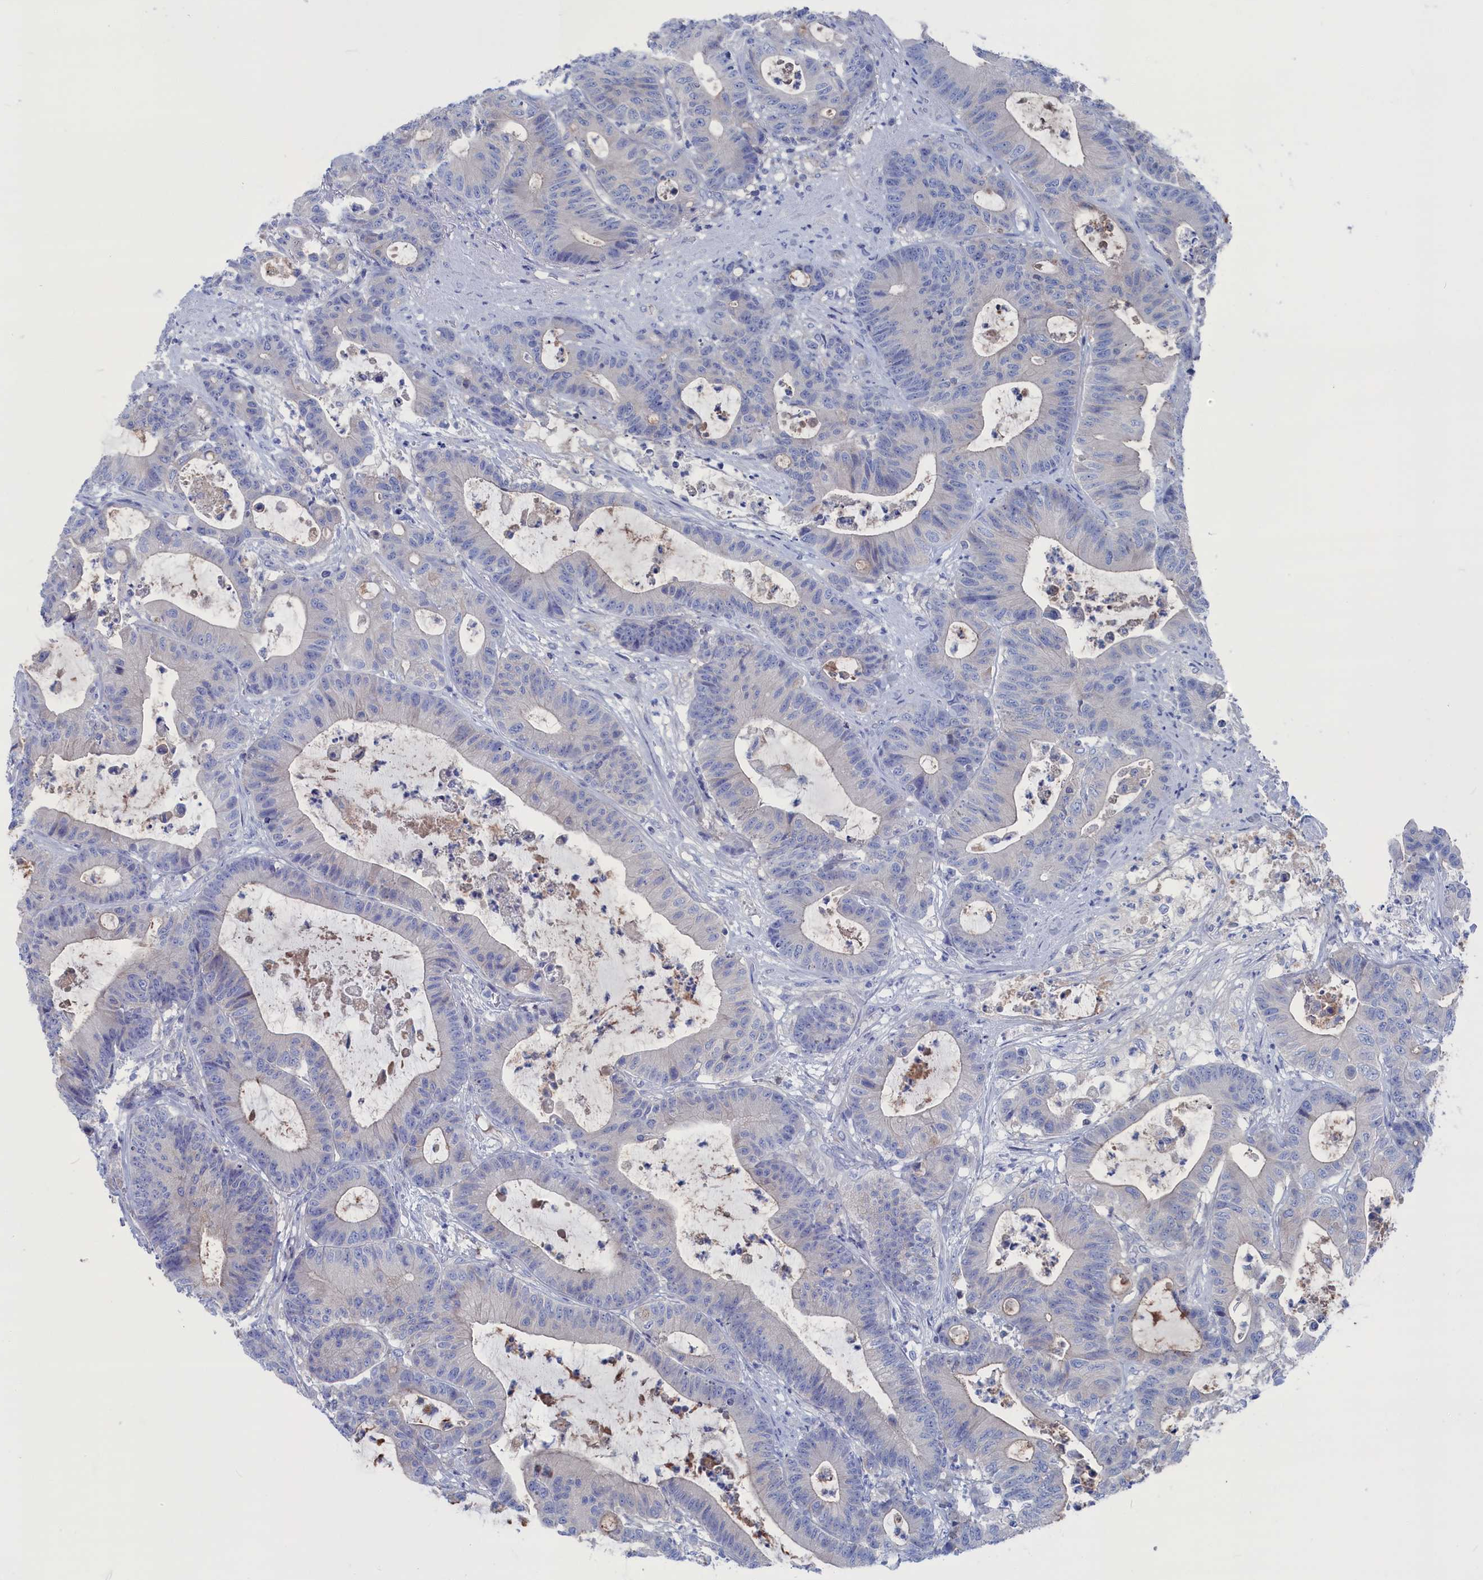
{"staining": {"intensity": "negative", "quantity": "none", "location": "none"}, "tissue": "colorectal cancer", "cell_type": "Tumor cells", "image_type": "cancer", "snomed": [{"axis": "morphology", "description": "Adenocarcinoma, NOS"}, {"axis": "topography", "description": "Colon"}], "caption": "Colorectal cancer (adenocarcinoma) was stained to show a protein in brown. There is no significant staining in tumor cells.", "gene": "CEND1", "patient": {"sex": "female", "age": 84}}